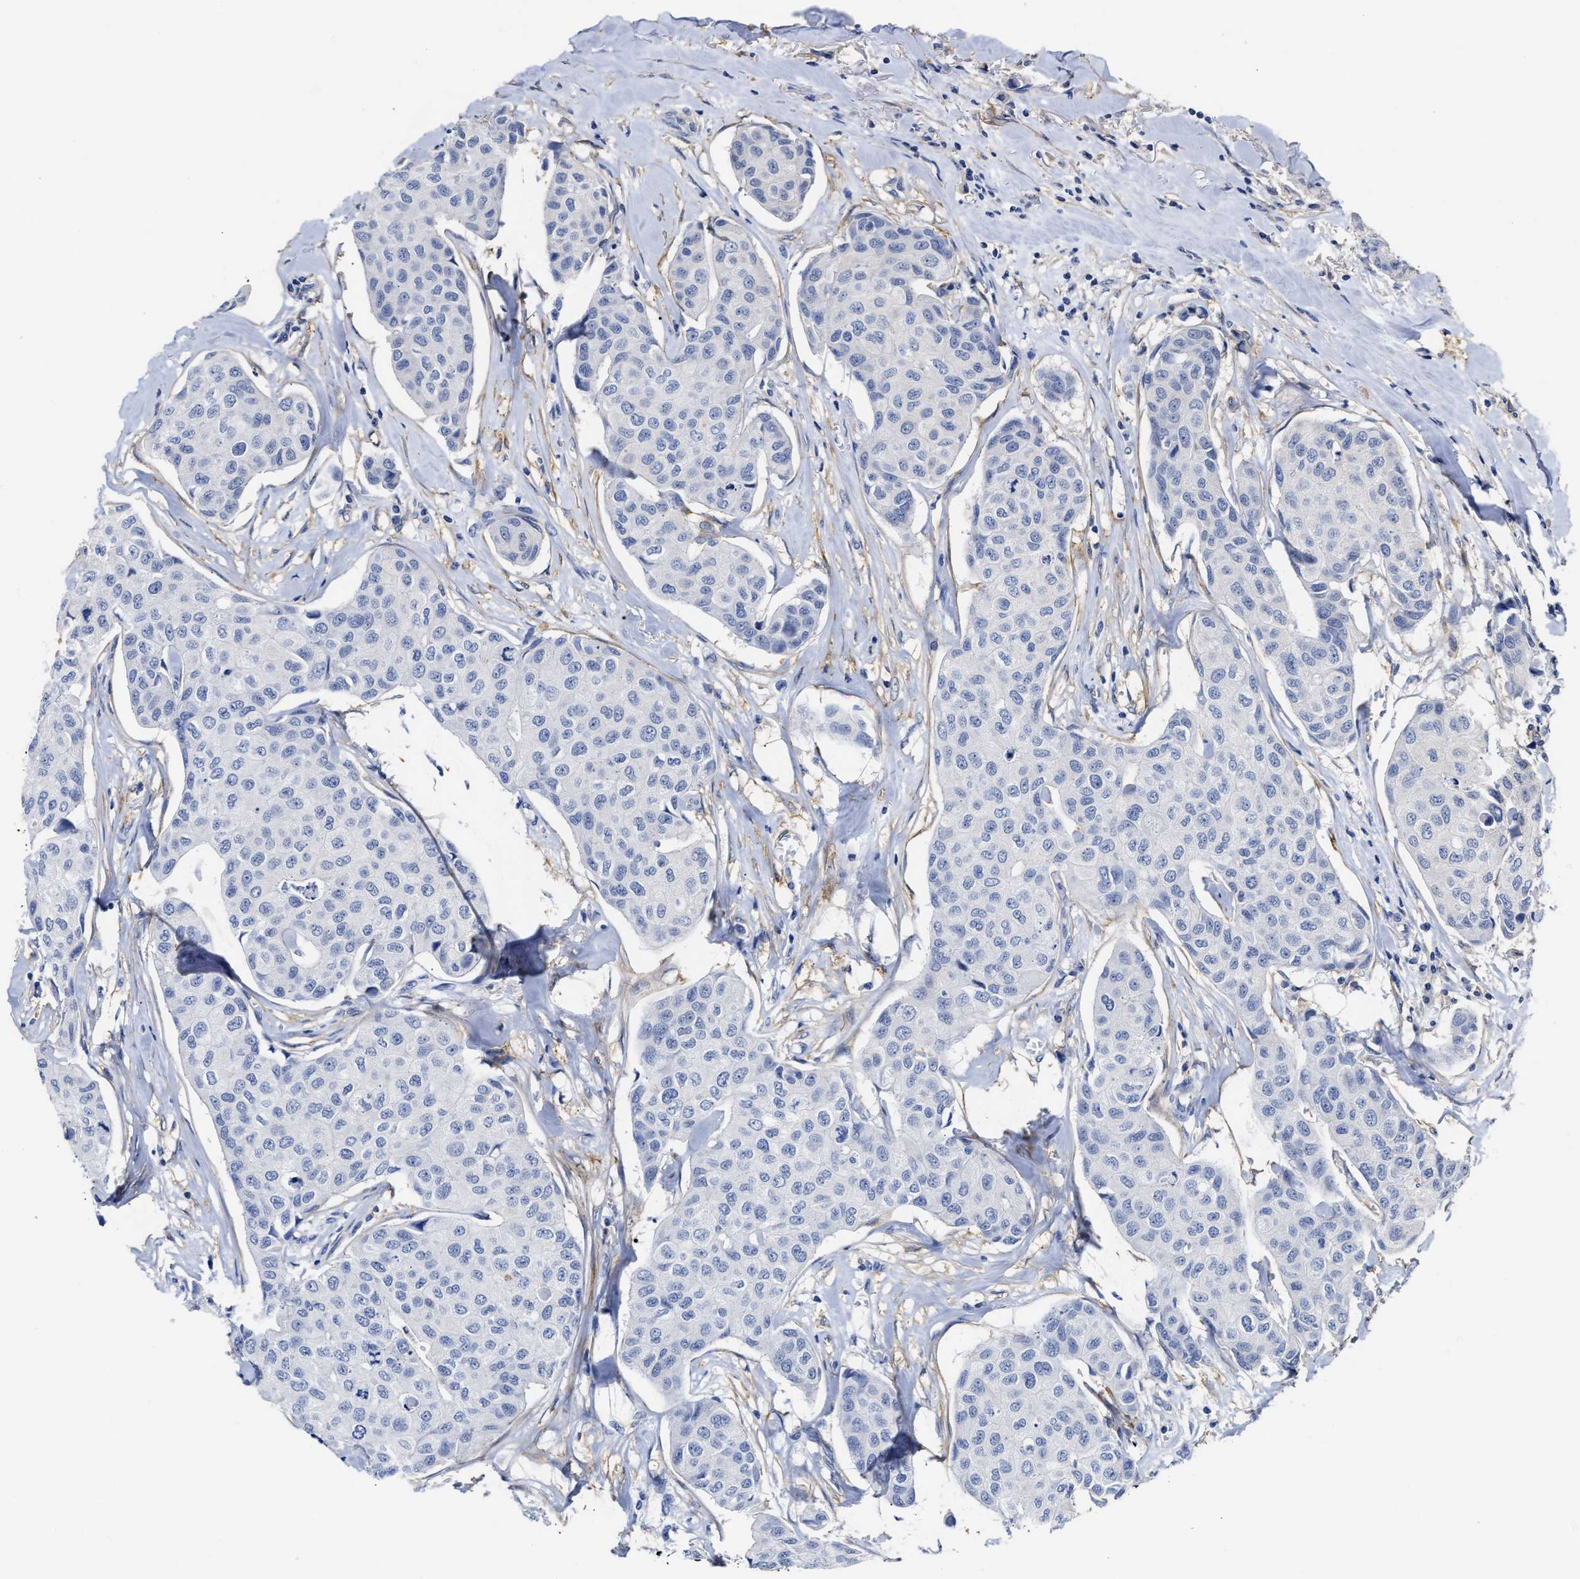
{"staining": {"intensity": "negative", "quantity": "none", "location": "none"}, "tissue": "breast cancer", "cell_type": "Tumor cells", "image_type": "cancer", "snomed": [{"axis": "morphology", "description": "Duct carcinoma"}, {"axis": "topography", "description": "Breast"}], "caption": "Immunohistochemistry of human intraductal carcinoma (breast) displays no positivity in tumor cells. Brightfield microscopy of immunohistochemistry (IHC) stained with DAB (brown) and hematoxylin (blue), captured at high magnification.", "gene": "AHNAK2", "patient": {"sex": "female", "age": 80}}